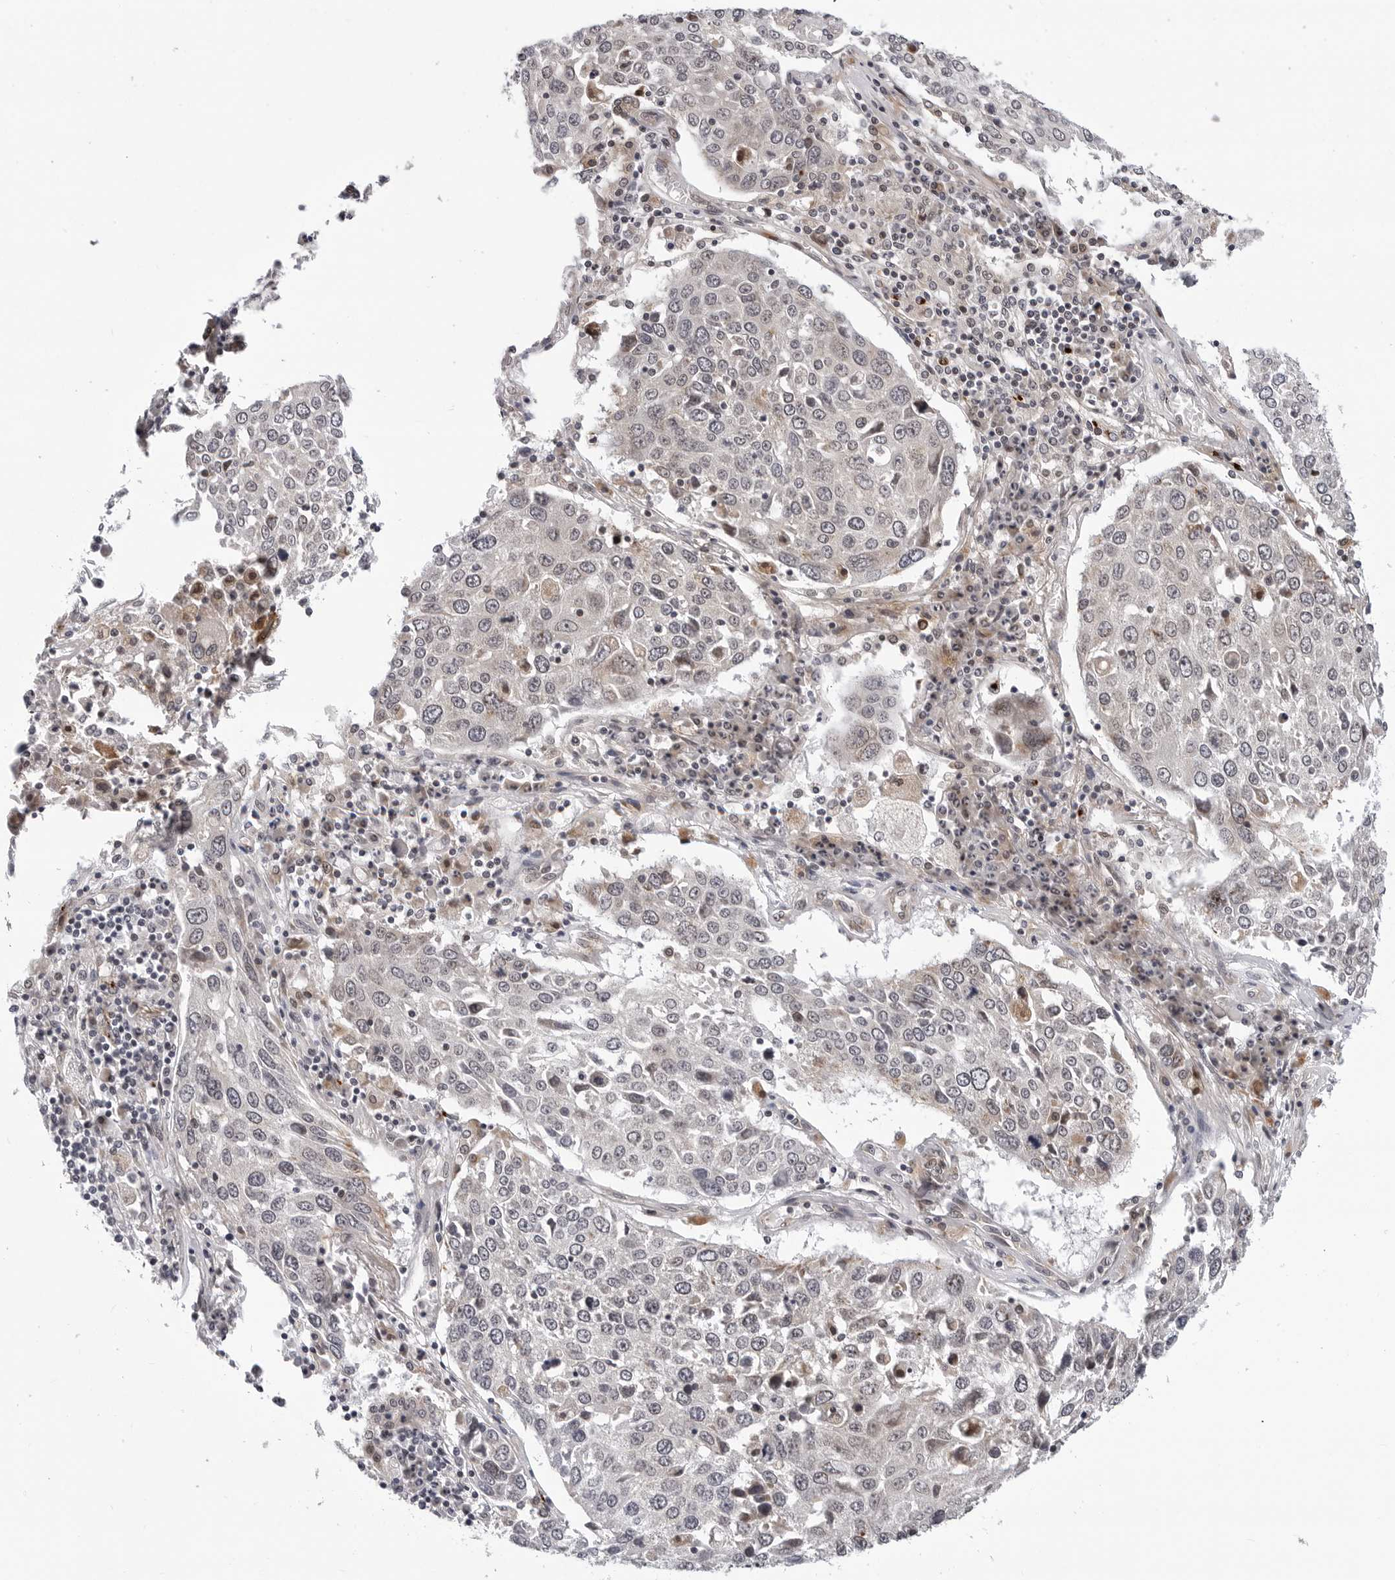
{"staining": {"intensity": "negative", "quantity": "none", "location": "none"}, "tissue": "lung cancer", "cell_type": "Tumor cells", "image_type": "cancer", "snomed": [{"axis": "morphology", "description": "Squamous cell carcinoma, NOS"}, {"axis": "topography", "description": "Lung"}], "caption": "Lung squamous cell carcinoma was stained to show a protein in brown. There is no significant staining in tumor cells. (Immunohistochemistry (ihc), brightfield microscopy, high magnification).", "gene": "KIAA1614", "patient": {"sex": "male", "age": 65}}